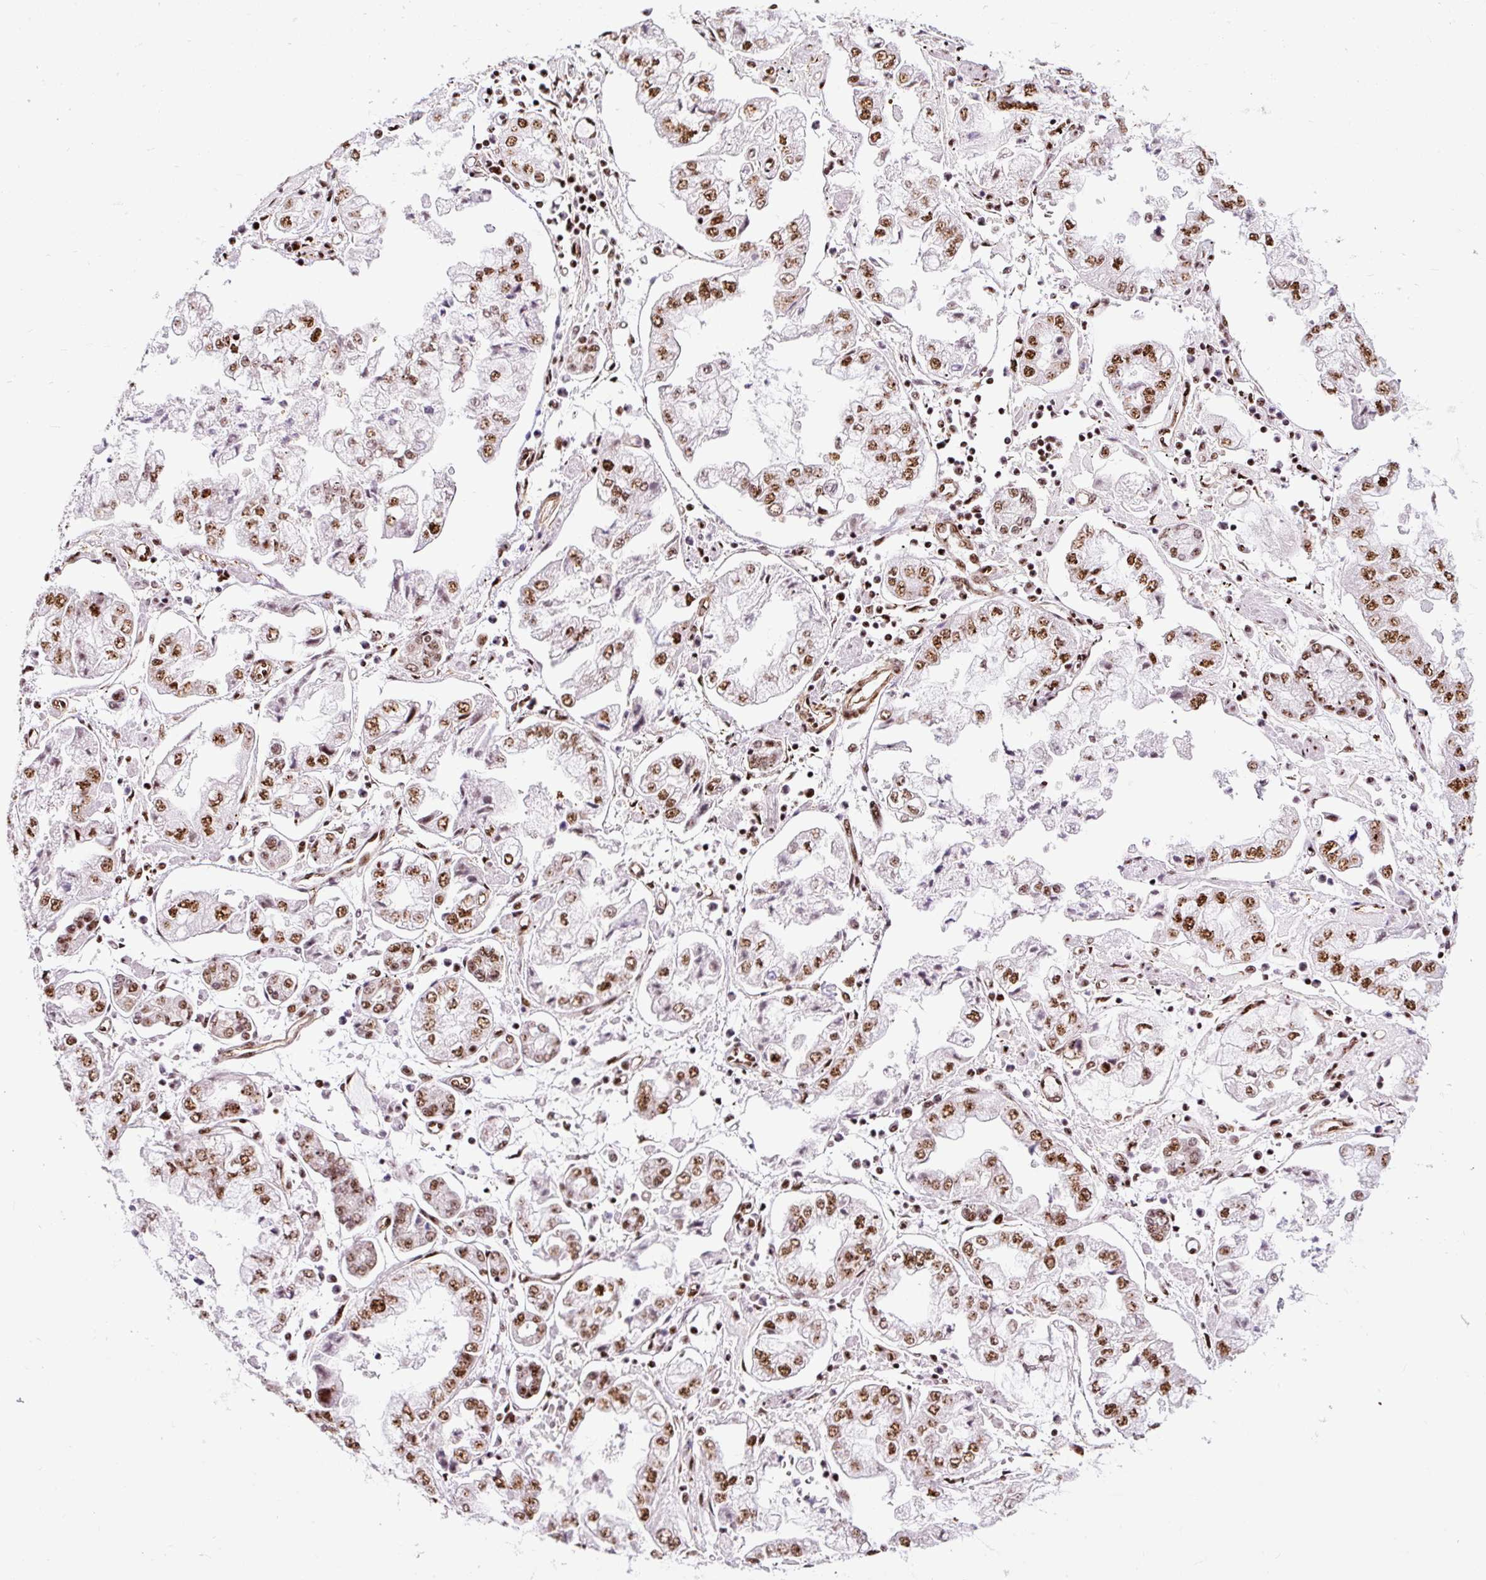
{"staining": {"intensity": "moderate", "quantity": ">75%", "location": "nuclear"}, "tissue": "stomach cancer", "cell_type": "Tumor cells", "image_type": "cancer", "snomed": [{"axis": "morphology", "description": "Adenocarcinoma, NOS"}, {"axis": "topography", "description": "Stomach"}], "caption": "Immunohistochemistry (IHC) of human stomach adenocarcinoma reveals medium levels of moderate nuclear positivity in about >75% of tumor cells.", "gene": "LUC7L2", "patient": {"sex": "male", "age": 76}}